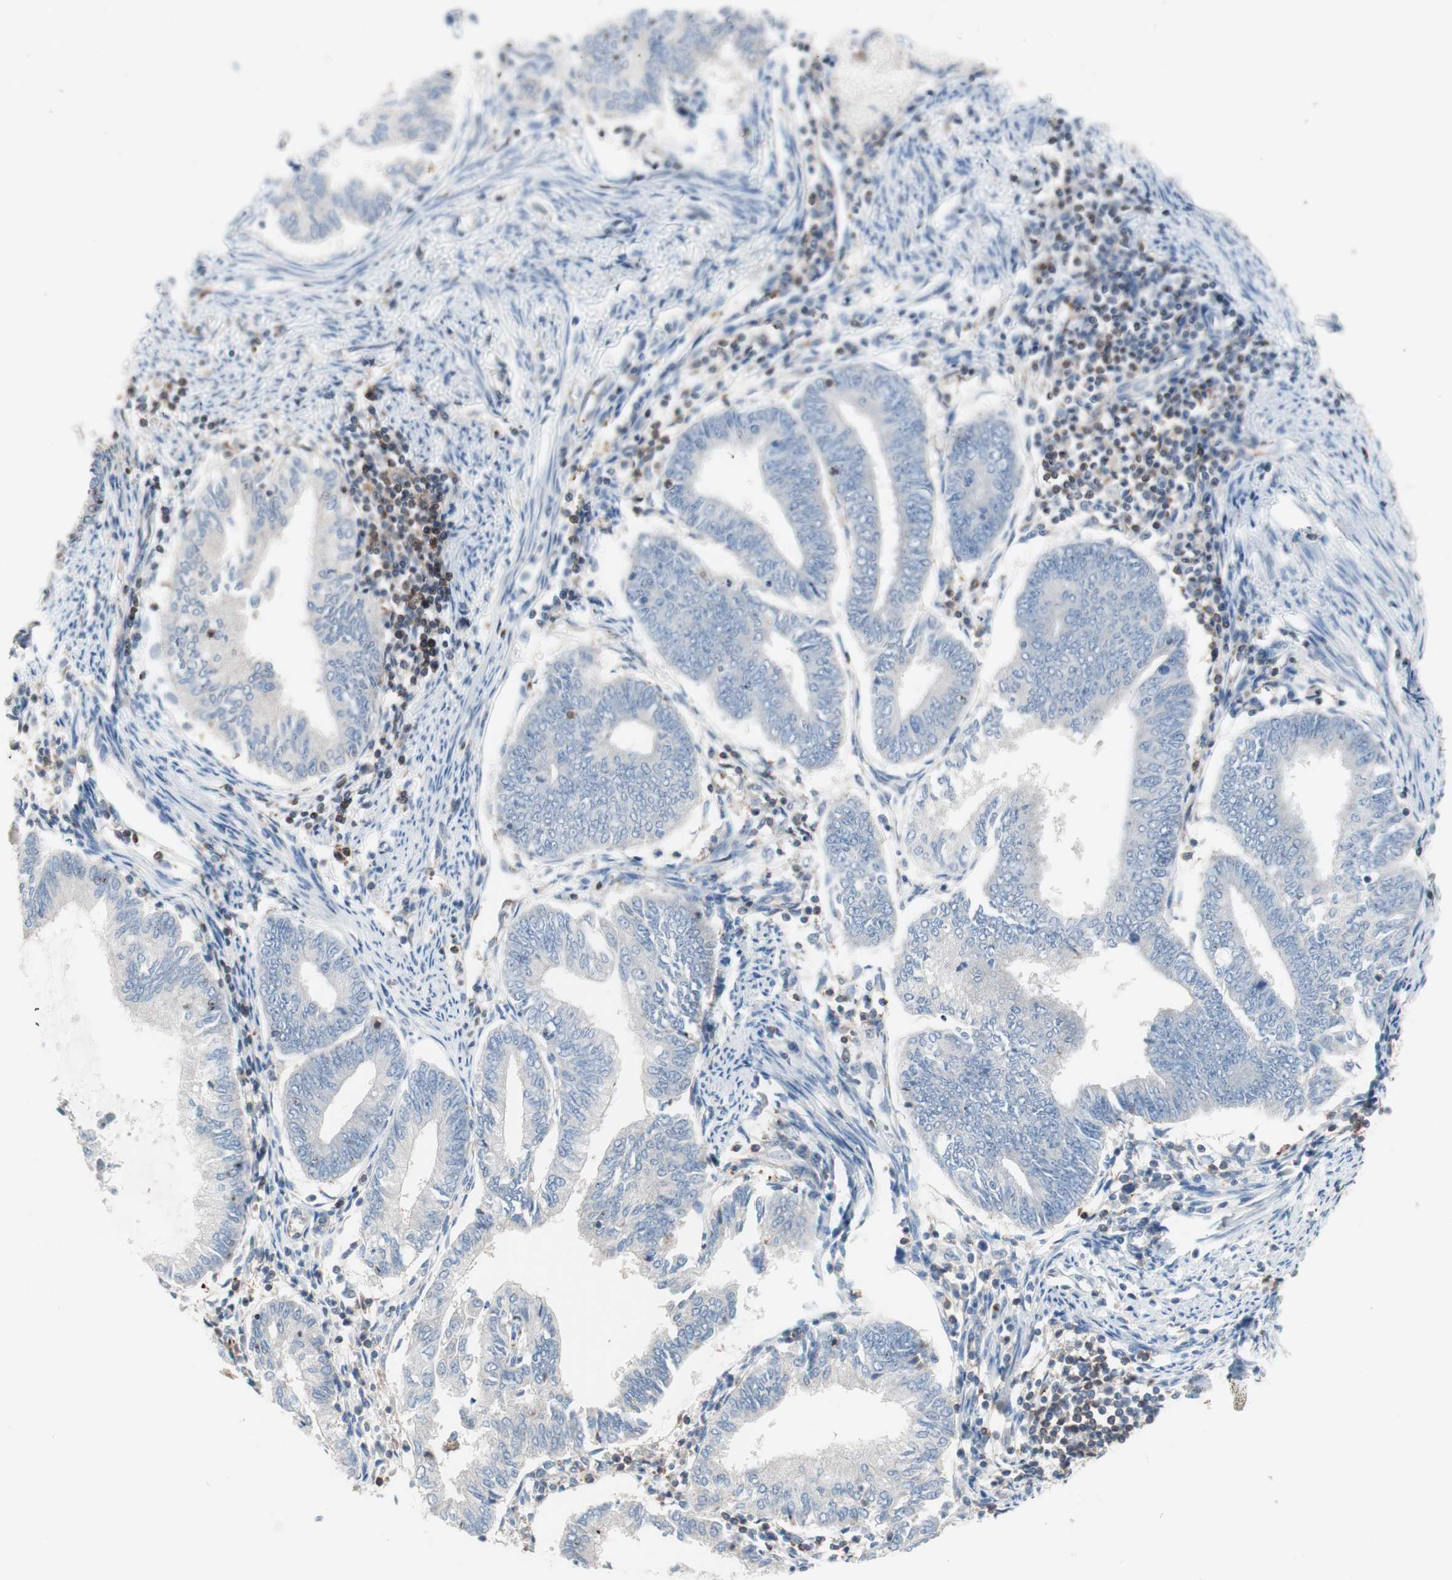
{"staining": {"intensity": "negative", "quantity": "none", "location": "none"}, "tissue": "endometrial cancer", "cell_type": "Tumor cells", "image_type": "cancer", "snomed": [{"axis": "morphology", "description": "Adenocarcinoma, NOS"}, {"axis": "topography", "description": "Endometrium"}], "caption": "Immunohistochemical staining of adenocarcinoma (endometrial) displays no significant positivity in tumor cells.", "gene": "GALT", "patient": {"sex": "female", "age": 86}}